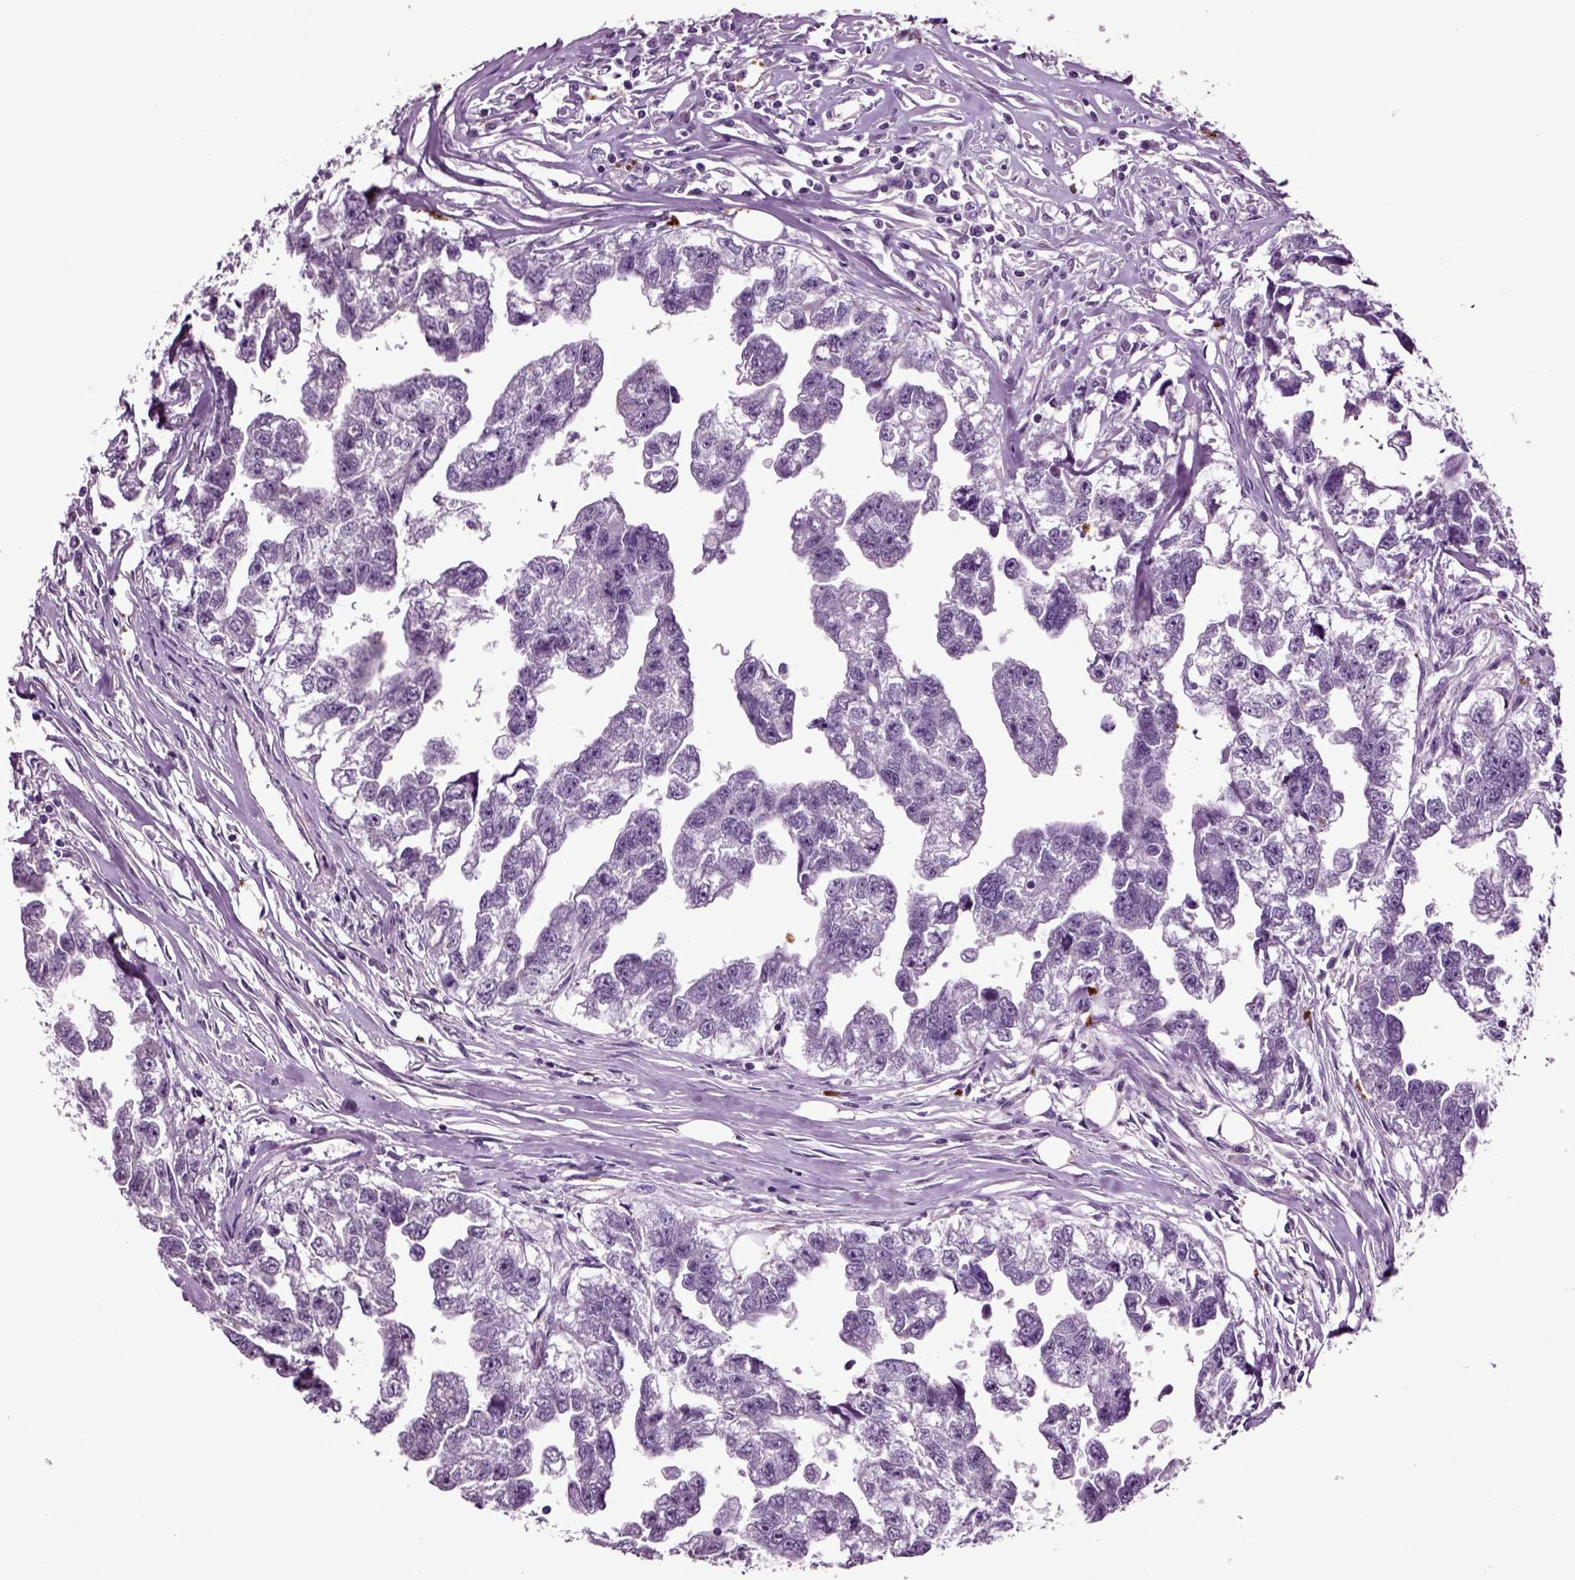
{"staining": {"intensity": "negative", "quantity": "none", "location": "none"}, "tissue": "testis cancer", "cell_type": "Tumor cells", "image_type": "cancer", "snomed": [{"axis": "morphology", "description": "Carcinoma, Embryonal, NOS"}, {"axis": "morphology", "description": "Teratoma, malignant, NOS"}, {"axis": "topography", "description": "Testis"}], "caption": "The IHC image has no significant expression in tumor cells of malignant teratoma (testis) tissue.", "gene": "CRHR1", "patient": {"sex": "male", "age": 44}}